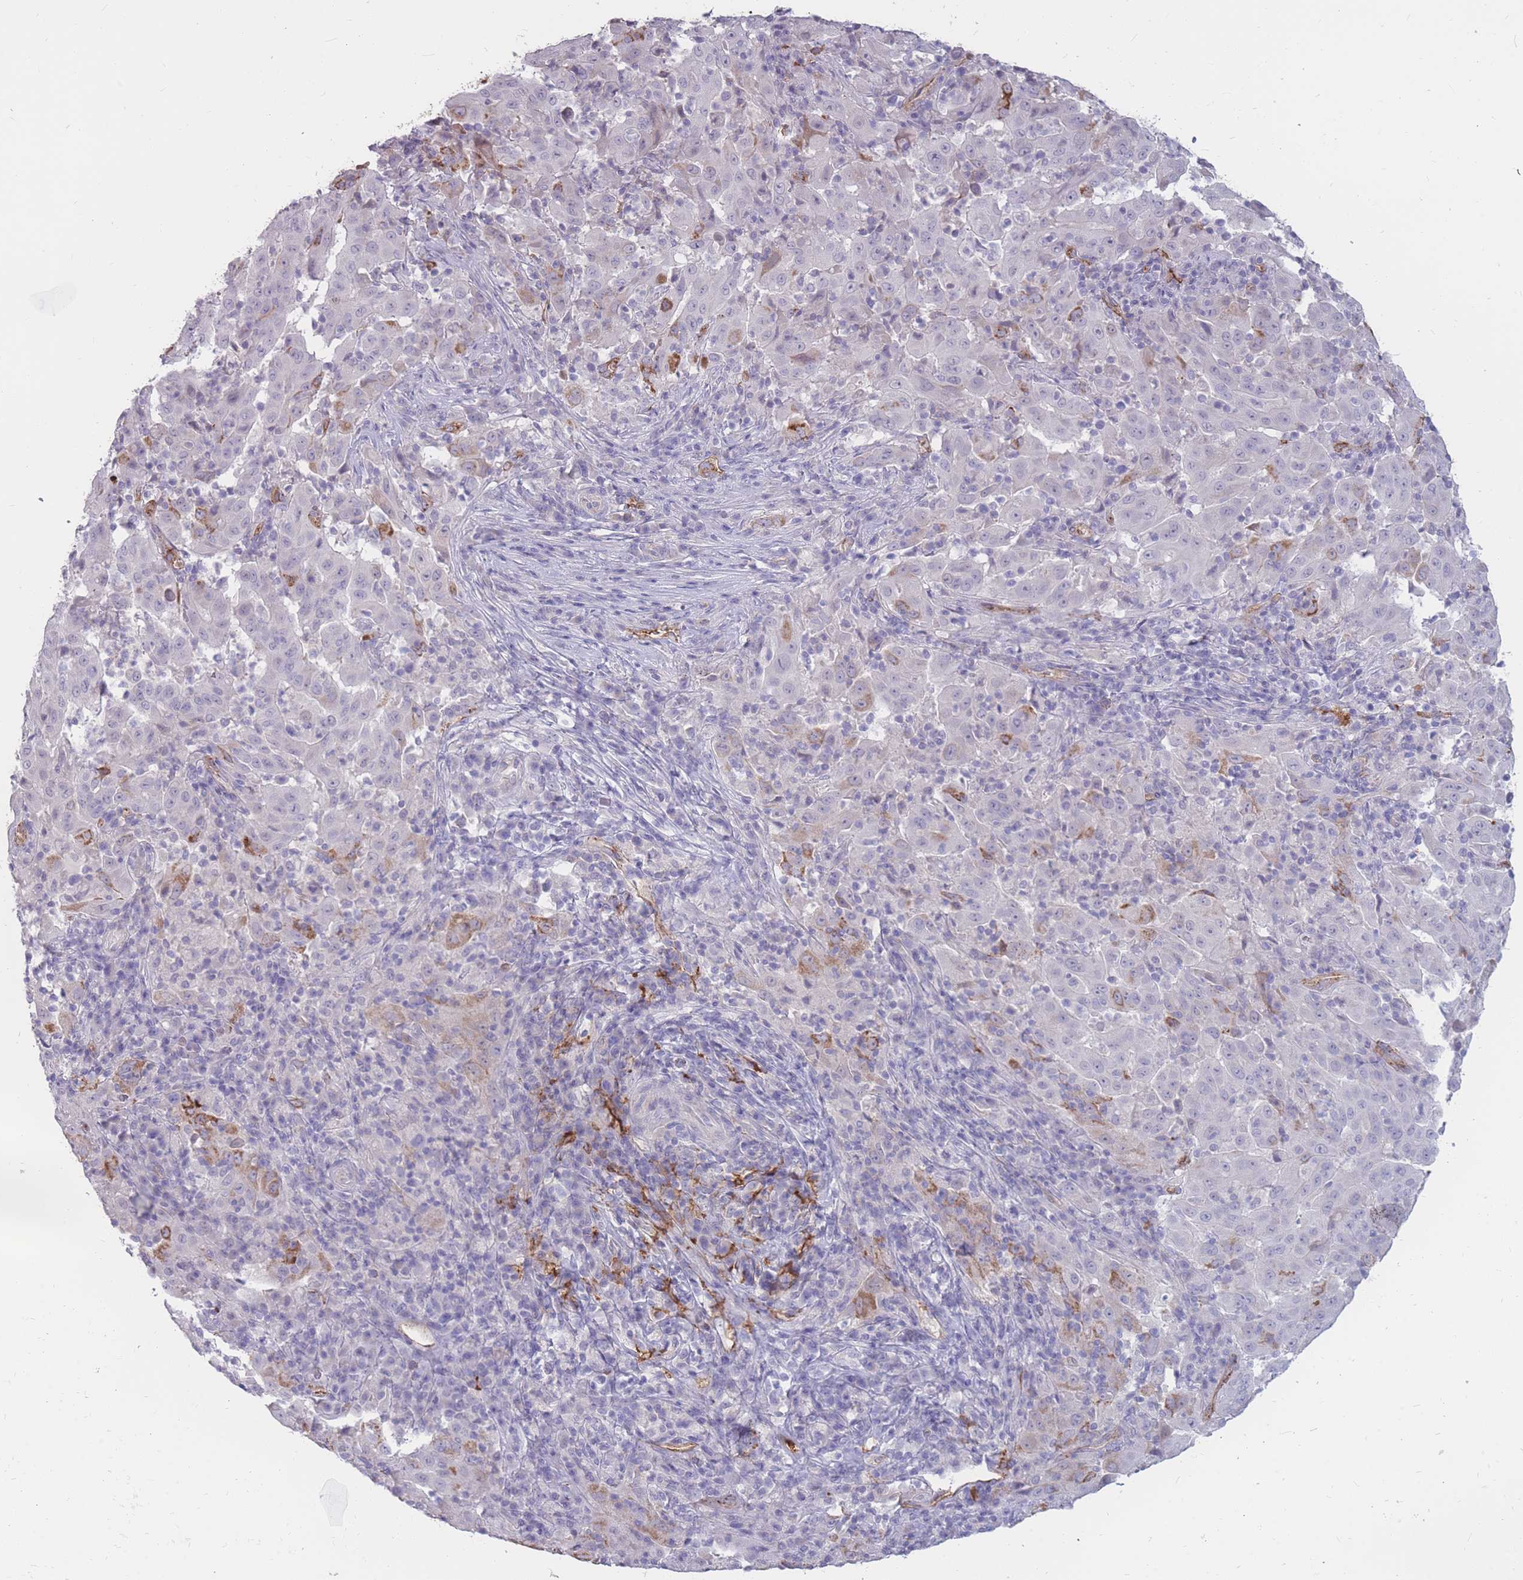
{"staining": {"intensity": "negative", "quantity": "none", "location": "none"}, "tissue": "pancreatic cancer", "cell_type": "Tumor cells", "image_type": "cancer", "snomed": [{"axis": "morphology", "description": "Adenocarcinoma, NOS"}, {"axis": "topography", "description": "Pancreas"}], "caption": "A micrograph of human pancreatic adenocarcinoma is negative for staining in tumor cells.", "gene": "GNA11", "patient": {"sex": "male", "age": 63}}